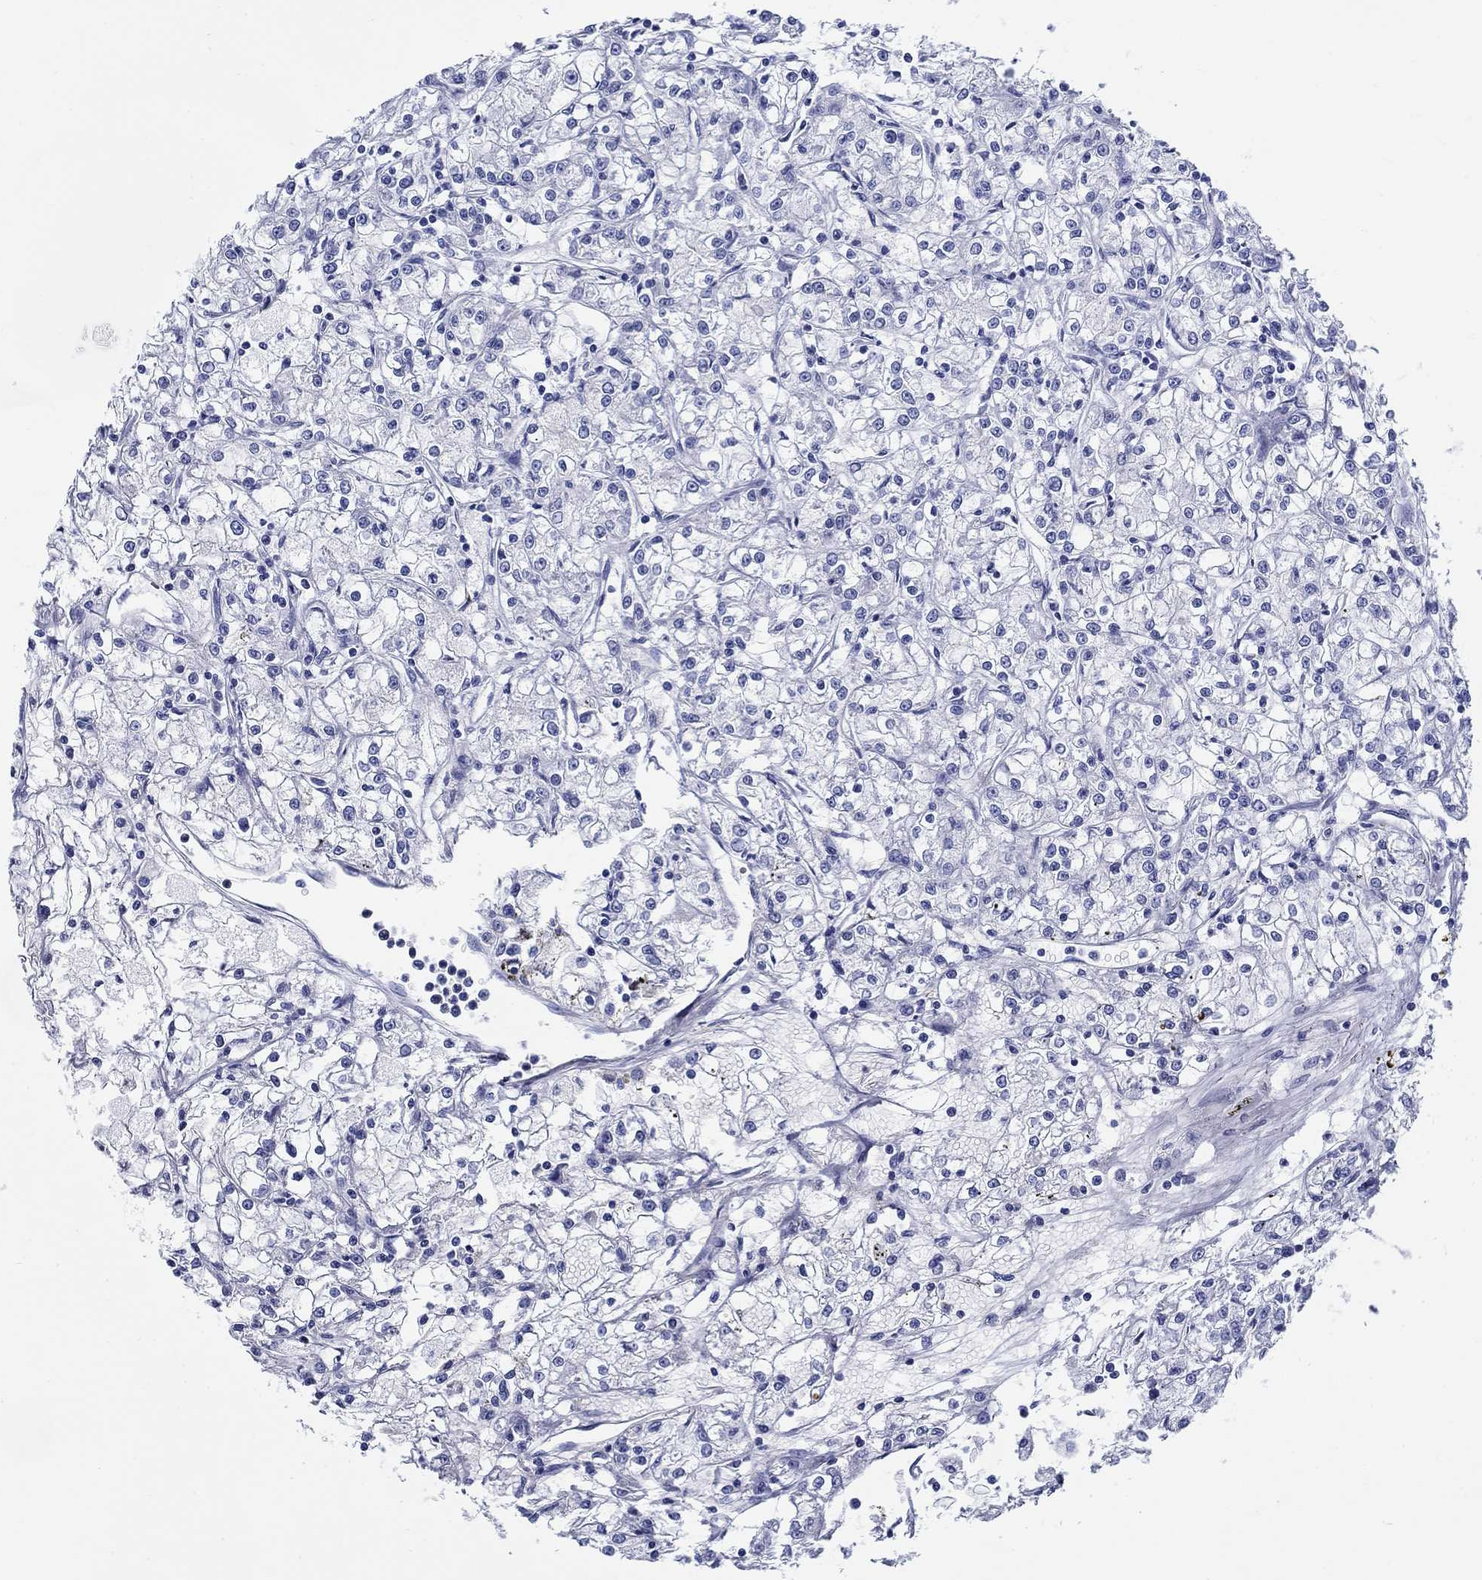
{"staining": {"intensity": "negative", "quantity": "none", "location": "none"}, "tissue": "renal cancer", "cell_type": "Tumor cells", "image_type": "cancer", "snomed": [{"axis": "morphology", "description": "Adenocarcinoma, NOS"}, {"axis": "topography", "description": "Kidney"}], "caption": "Micrograph shows no protein positivity in tumor cells of renal cancer tissue.", "gene": "CRYGS", "patient": {"sex": "female", "age": 59}}